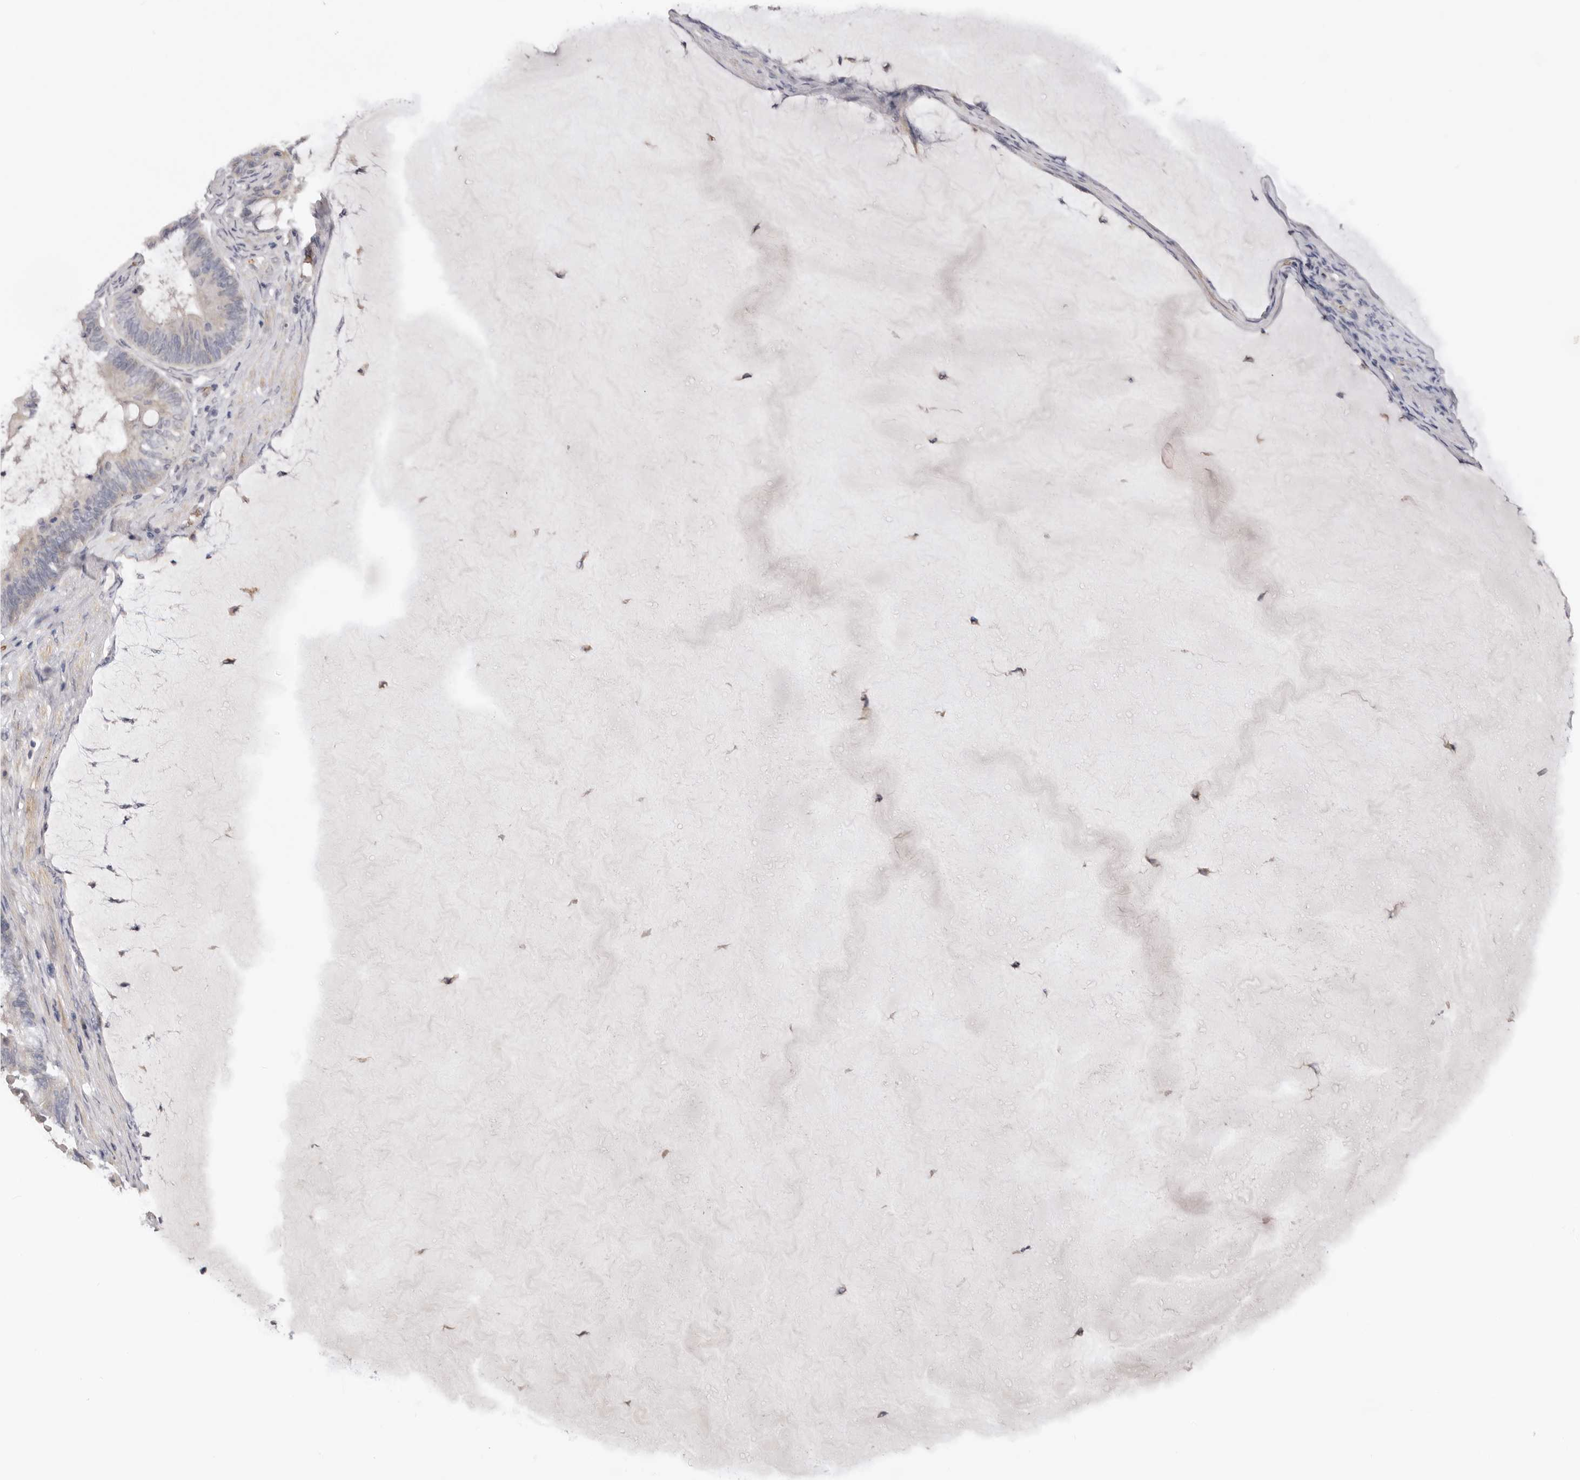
{"staining": {"intensity": "weak", "quantity": "<25%", "location": "cytoplasmic/membranous"}, "tissue": "ovarian cancer", "cell_type": "Tumor cells", "image_type": "cancer", "snomed": [{"axis": "morphology", "description": "Cystadenocarcinoma, mucinous, NOS"}, {"axis": "topography", "description": "Ovary"}], "caption": "Photomicrograph shows no significant protein positivity in tumor cells of ovarian cancer. (Brightfield microscopy of DAB (3,3'-diaminobenzidine) immunohistochemistry (IHC) at high magnification).", "gene": "TNR", "patient": {"sex": "female", "age": 61}}